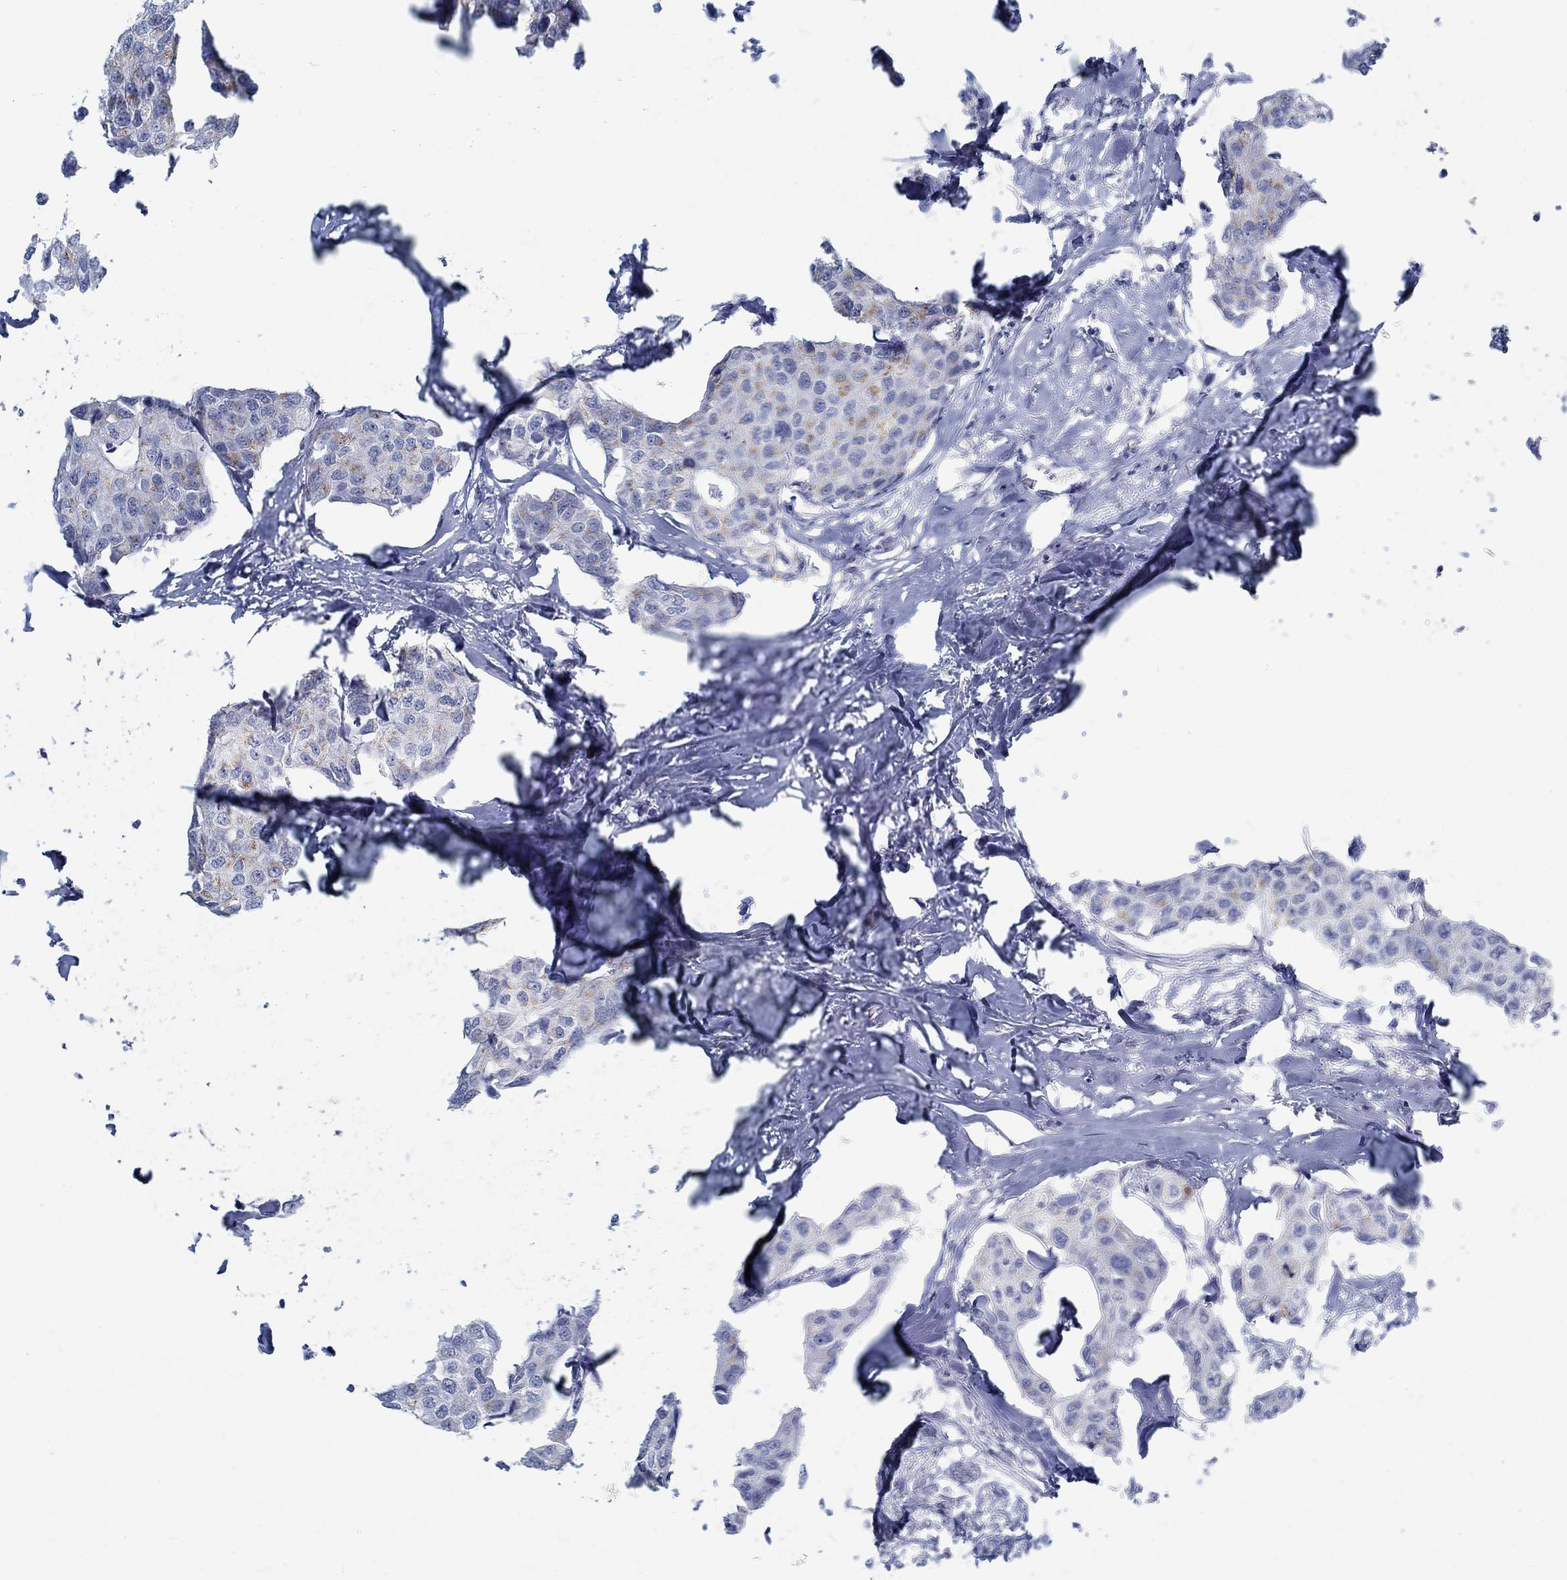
{"staining": {"intensity": "moderate", "quantity": "<25%", "location": "cytoplasmic/membranous"}, "tissue": "breast cancer", "cell_type": "Tumor cells", "image_type": "cancer", "snomed": [{"axis": "morphology", "description": "Duct carcinoma"}, {"axis": "topography", "description": "Breast"}], "caption": "IHC of breast cancer (invasive ductal carcinoma) reveals low levels of moderate cytoplasmic/membranous positivity in about <25% of tumor cells. The protein is shown in brown color, while the nuclei are stained blue.", "gene": "TEKT4", "patient": {"sex": "female", "age": 80}}